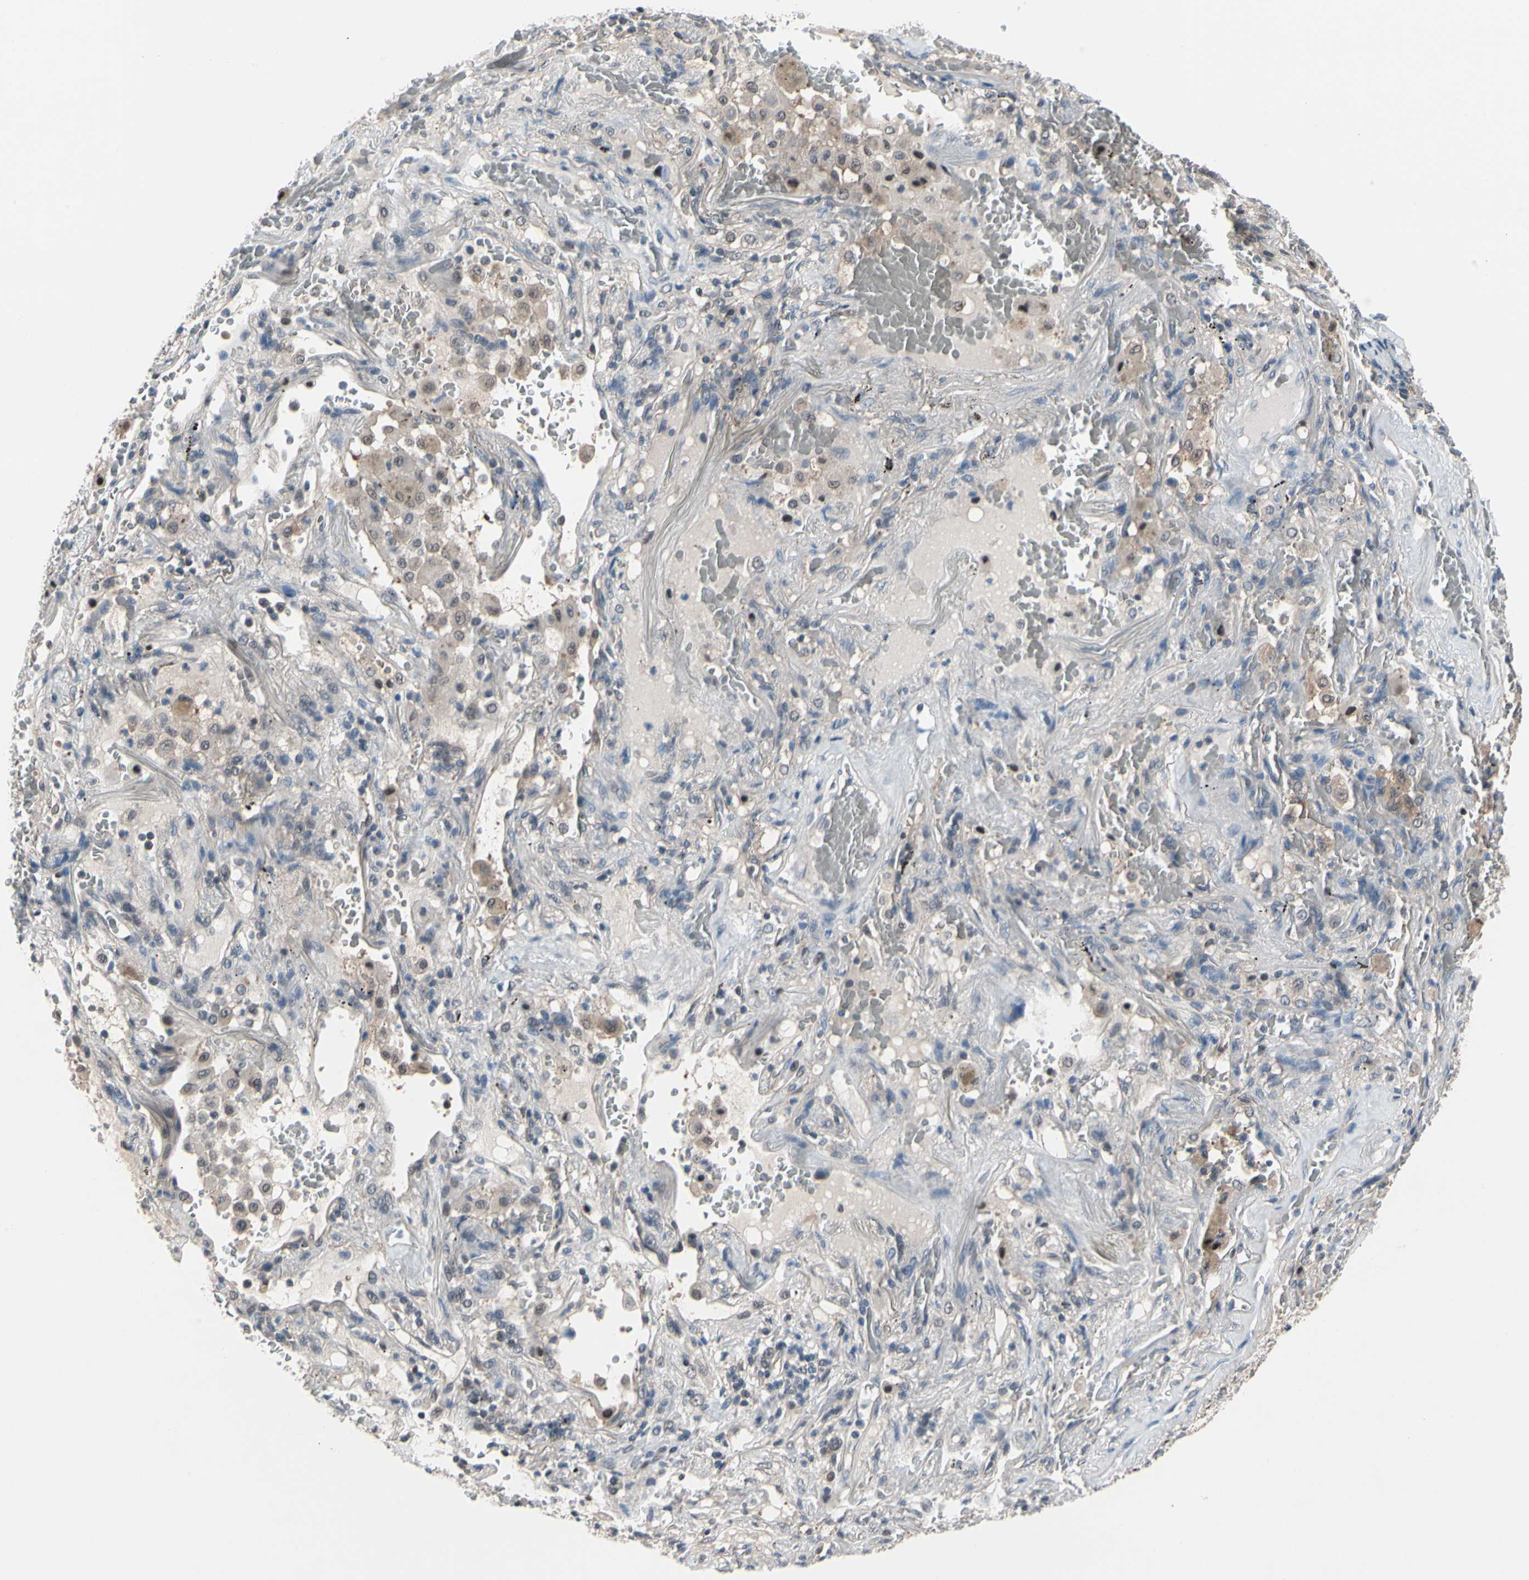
{"staining": {"intensity": "weak", "quantity": ">75%", "location": "cytoplasmic/membranous"}, "tissue": "lung cancer", "cell_type": "Tumor cells", "image_type": "cancer", "snomed": [{"axis": "morphology", "description": "Squamous cell carcinoma, NOS"}, {"axis": "topography", "description": "Lung"}], "caption": "A brown stain shows weak cytoplasmic/membranous expression of a protein in human lung cancer tumor cells. The staining is performed using DAB brown chromogen to label protein expression. The nuclei are counter-stained blue using hematoxylin.", "gene": "PSMA2", "patient": {"sex": "male", "age": 57}}